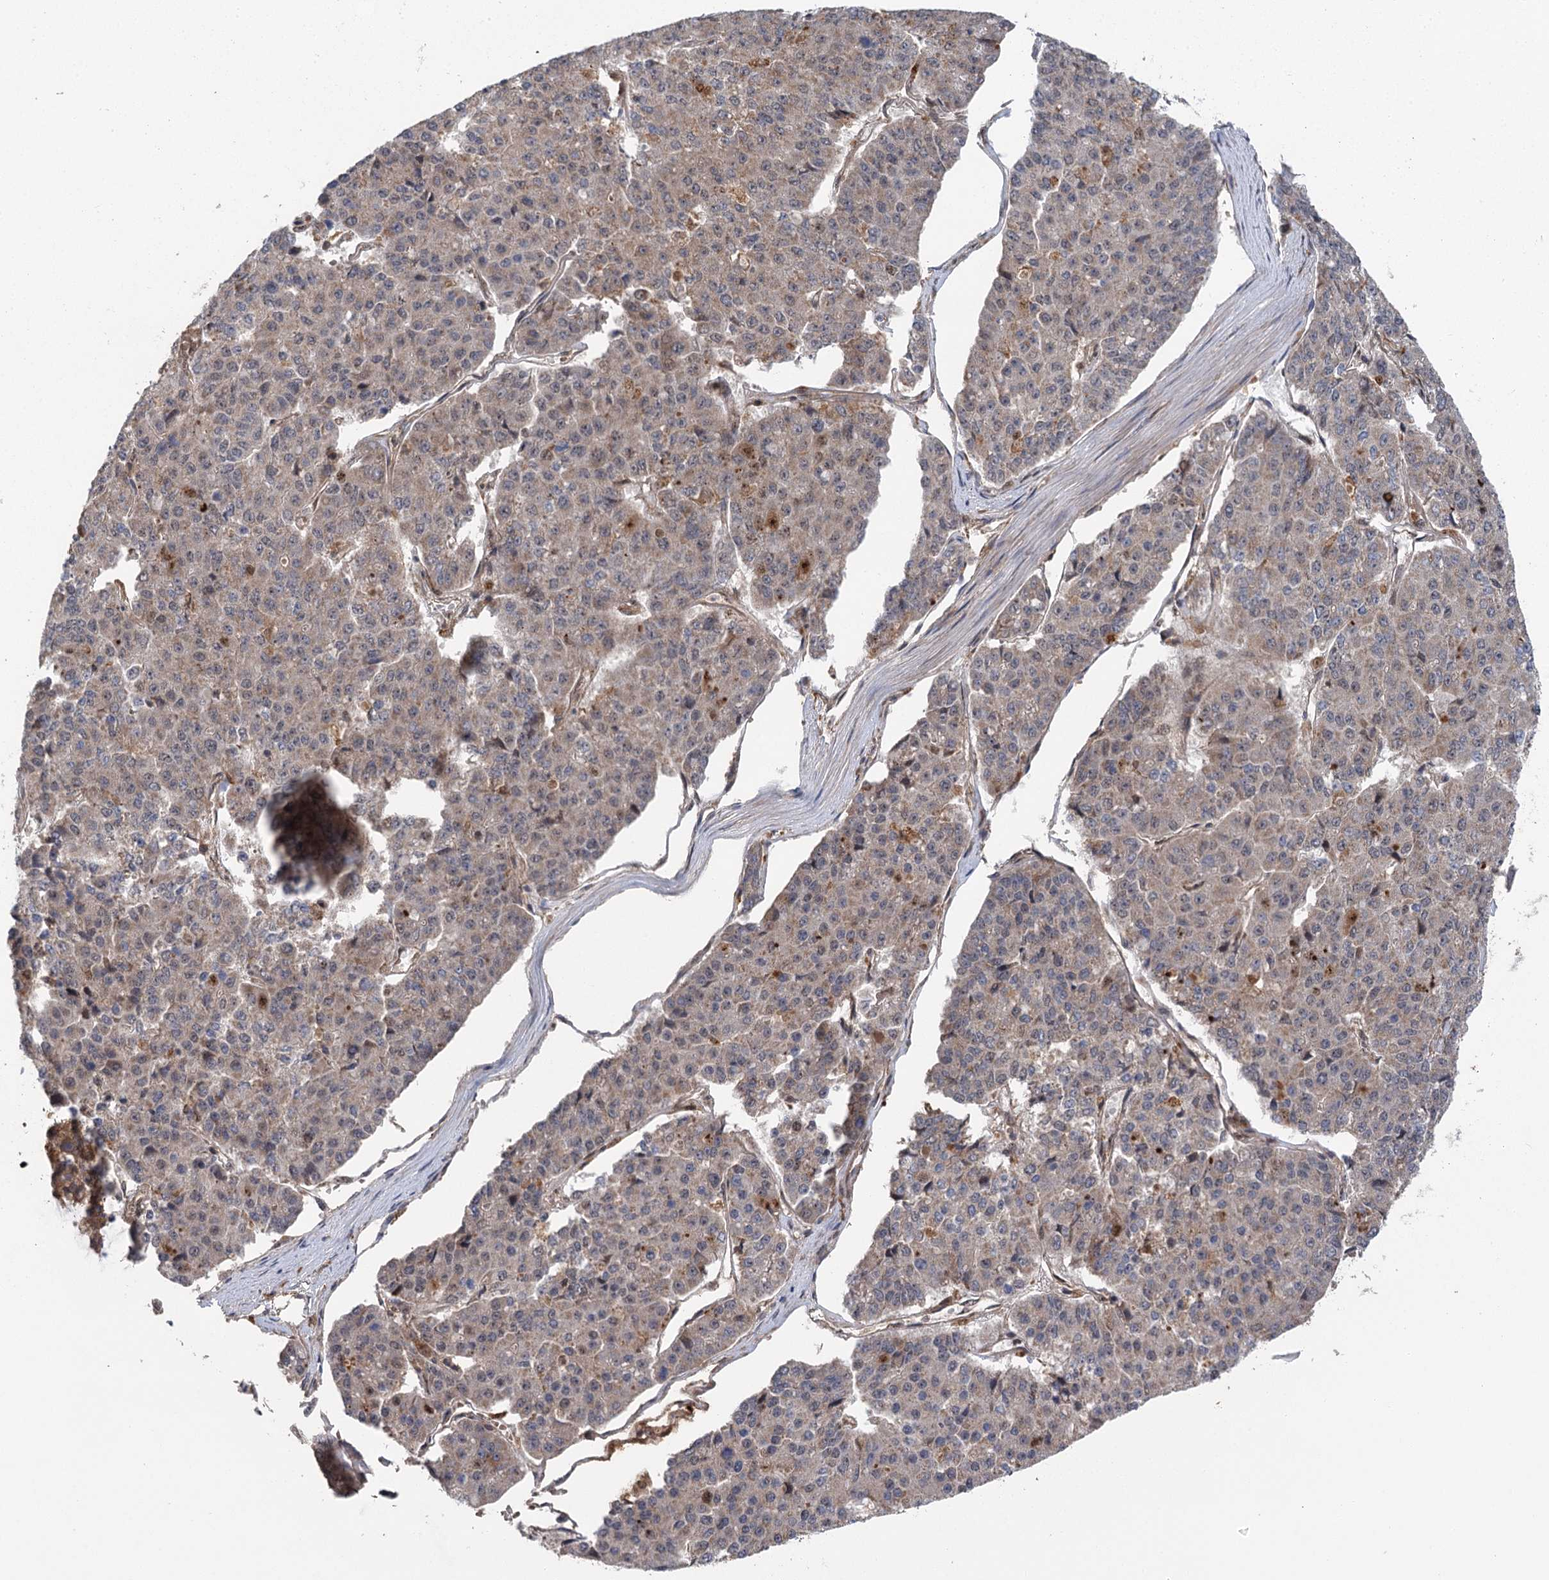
{"staining": {"intensity": "negative", "quantity": "none", "location": "none"}, "tissue": "pancreatic cancer", "cell_type": "Tumor cells", "image_type": "cancer", "snomed": [{"axis": "morphology", "description": "Adenocarcinoma, NOS"}, {"axis": "topography", "description": "Pancreas"}], "caption": "Immunohistochemical staining of human pancreatic cancer (adenocarcinoma) demonstrates no significant staining in tumor cells. (Brightfield microscopy of DAB immunohistochemistry (IHC) at high magnification).", "gene": "C12orf4", "patient": {"sex": "male", "age": 50}}